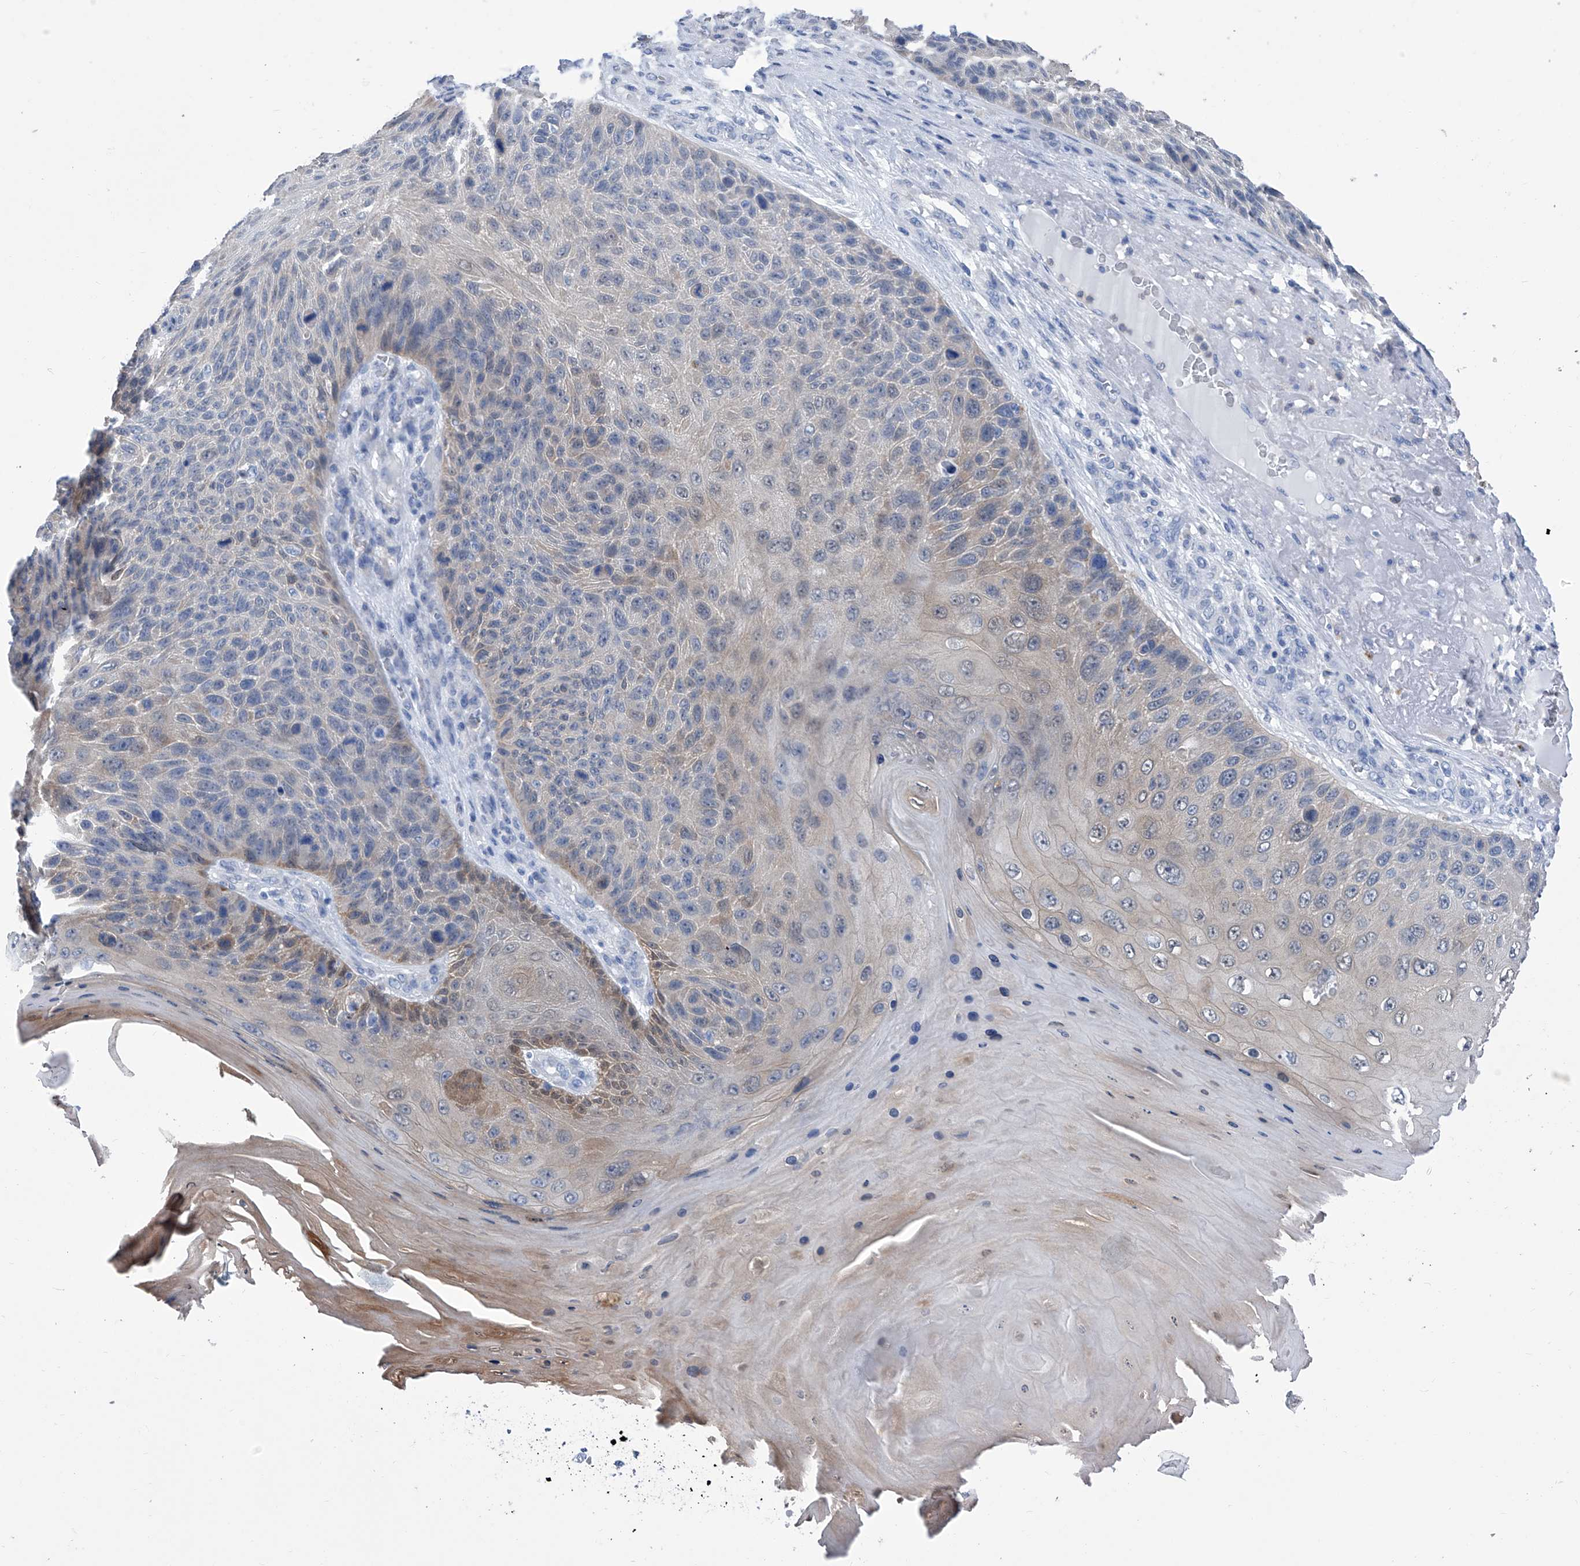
{"staining": {"intensity": "moderate", "quantity": "<25%", "location": "cytoplasmic/membranous"}, "tissue": "skin cancer", "cell_type": "Tumor cells", "image_type": "cancer", "snomed": [{"axis": "morphology", "description": "Squamous cell carcinoma, NOS"}, {"axis": "topography", "description": "Skin"}], "caption": "Moderate cytoplasmic/membranous expression is present in about <25% of tumor cells in skin cancer. (Brightfield microscopy of DAB IHC at high magnification).", "gene": "IMPA2", "patient": {"sex": "female", "age": 88}}